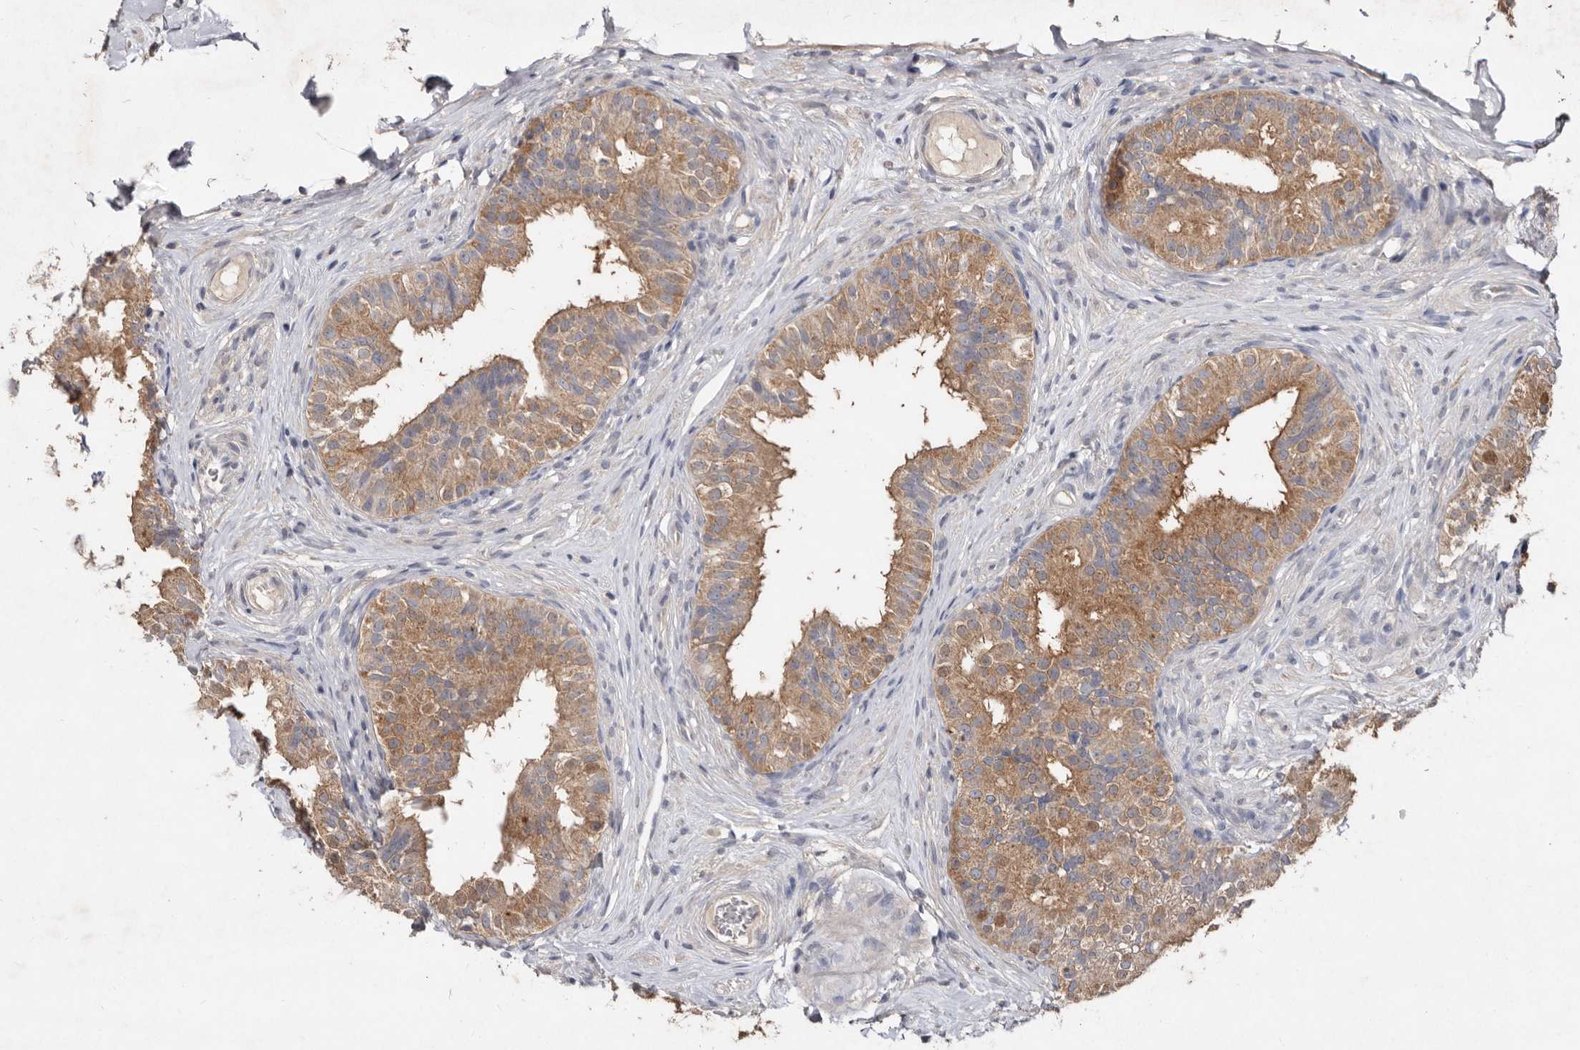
{"staining": {"intensity": "moderate", "quantity": "25%-75%", "location": "cytoplasmic/membranous"}, "tissue": "epididymis", "cell_type": "Glandular cells", "image_type": "normal", "snomed": [{"axis": "morphology", "description": "Normal tissue, NOS"}, {"axis": "topography", "description": "Epididymis"}], "caption": "IHC of unremarkable epididymis reveals medium levels of moderate cytoplasmic/membranous positivity in about 25%-75% of glandular cells.", "gene": "EDEM1", "patient": {"sex": "male", "age": 49}}